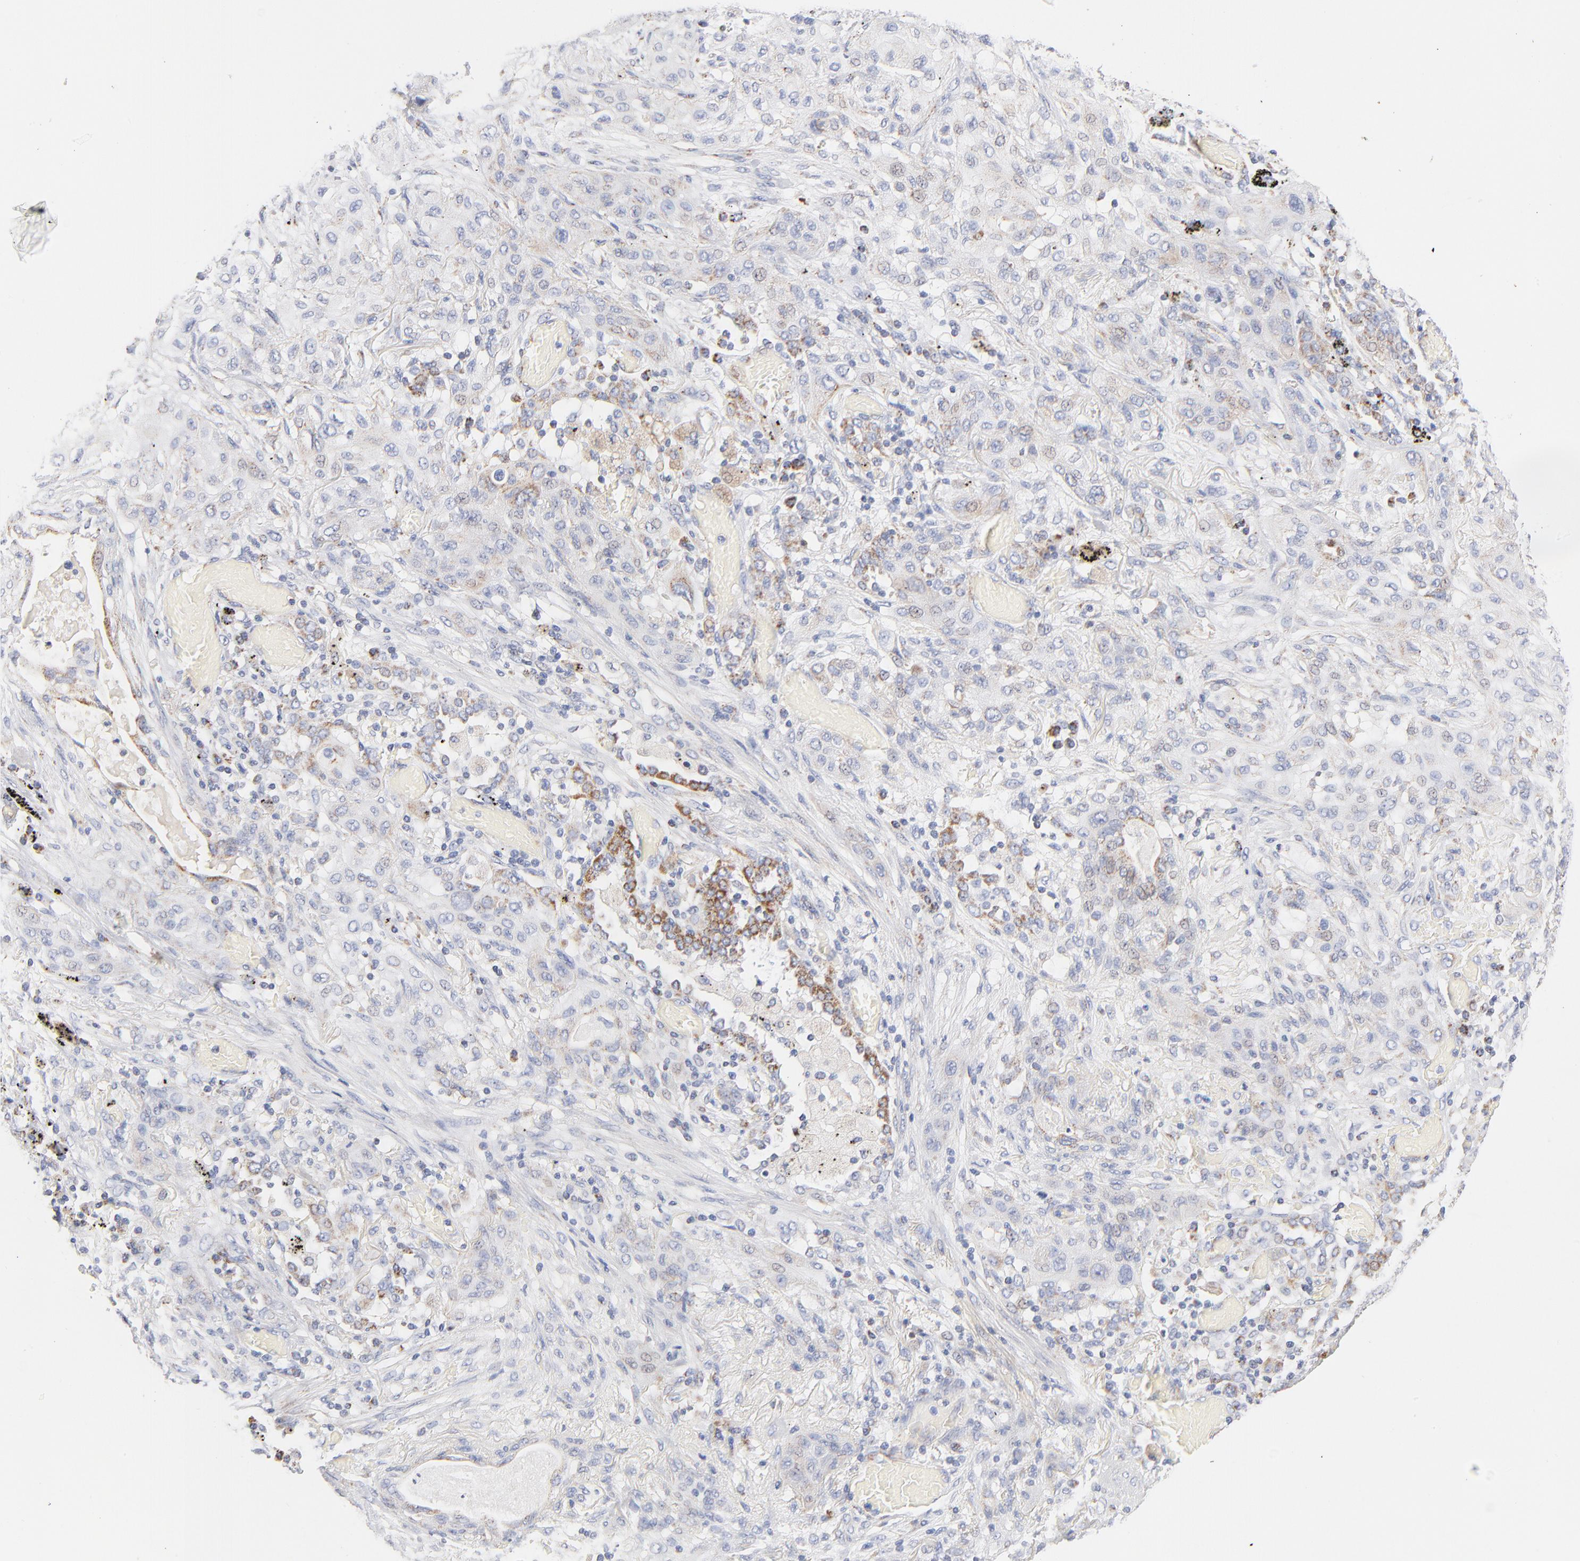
{"staining": {"intensity": "moderate", "quantity": "<25%", "location": "cytoplasmic/membranous"}, "tissue": "lung cancer", "cell_type": "Tumor cells", "image_type": "cancer", "snomed": [{"axis": "morphology", "description": "Squamous cell carcinoma, NOS"}, {"axis": "topography", "description": "Lung"}], "caption": "Immunohistochemical staining of lung cancer (squamous cell carcinoma) reveals moderate cytoplasmic/membranous protein positivity in about <25% of tumor cells. The staining was performed using DAB (3,3'-diaminobenzidine) to visualize the protein expression in brown, while the nuclei were stained in blue with hematoxylin (Magnification: 20x).", "gene": "DLAT", "patient": {"sex": "female", "age": 47}}